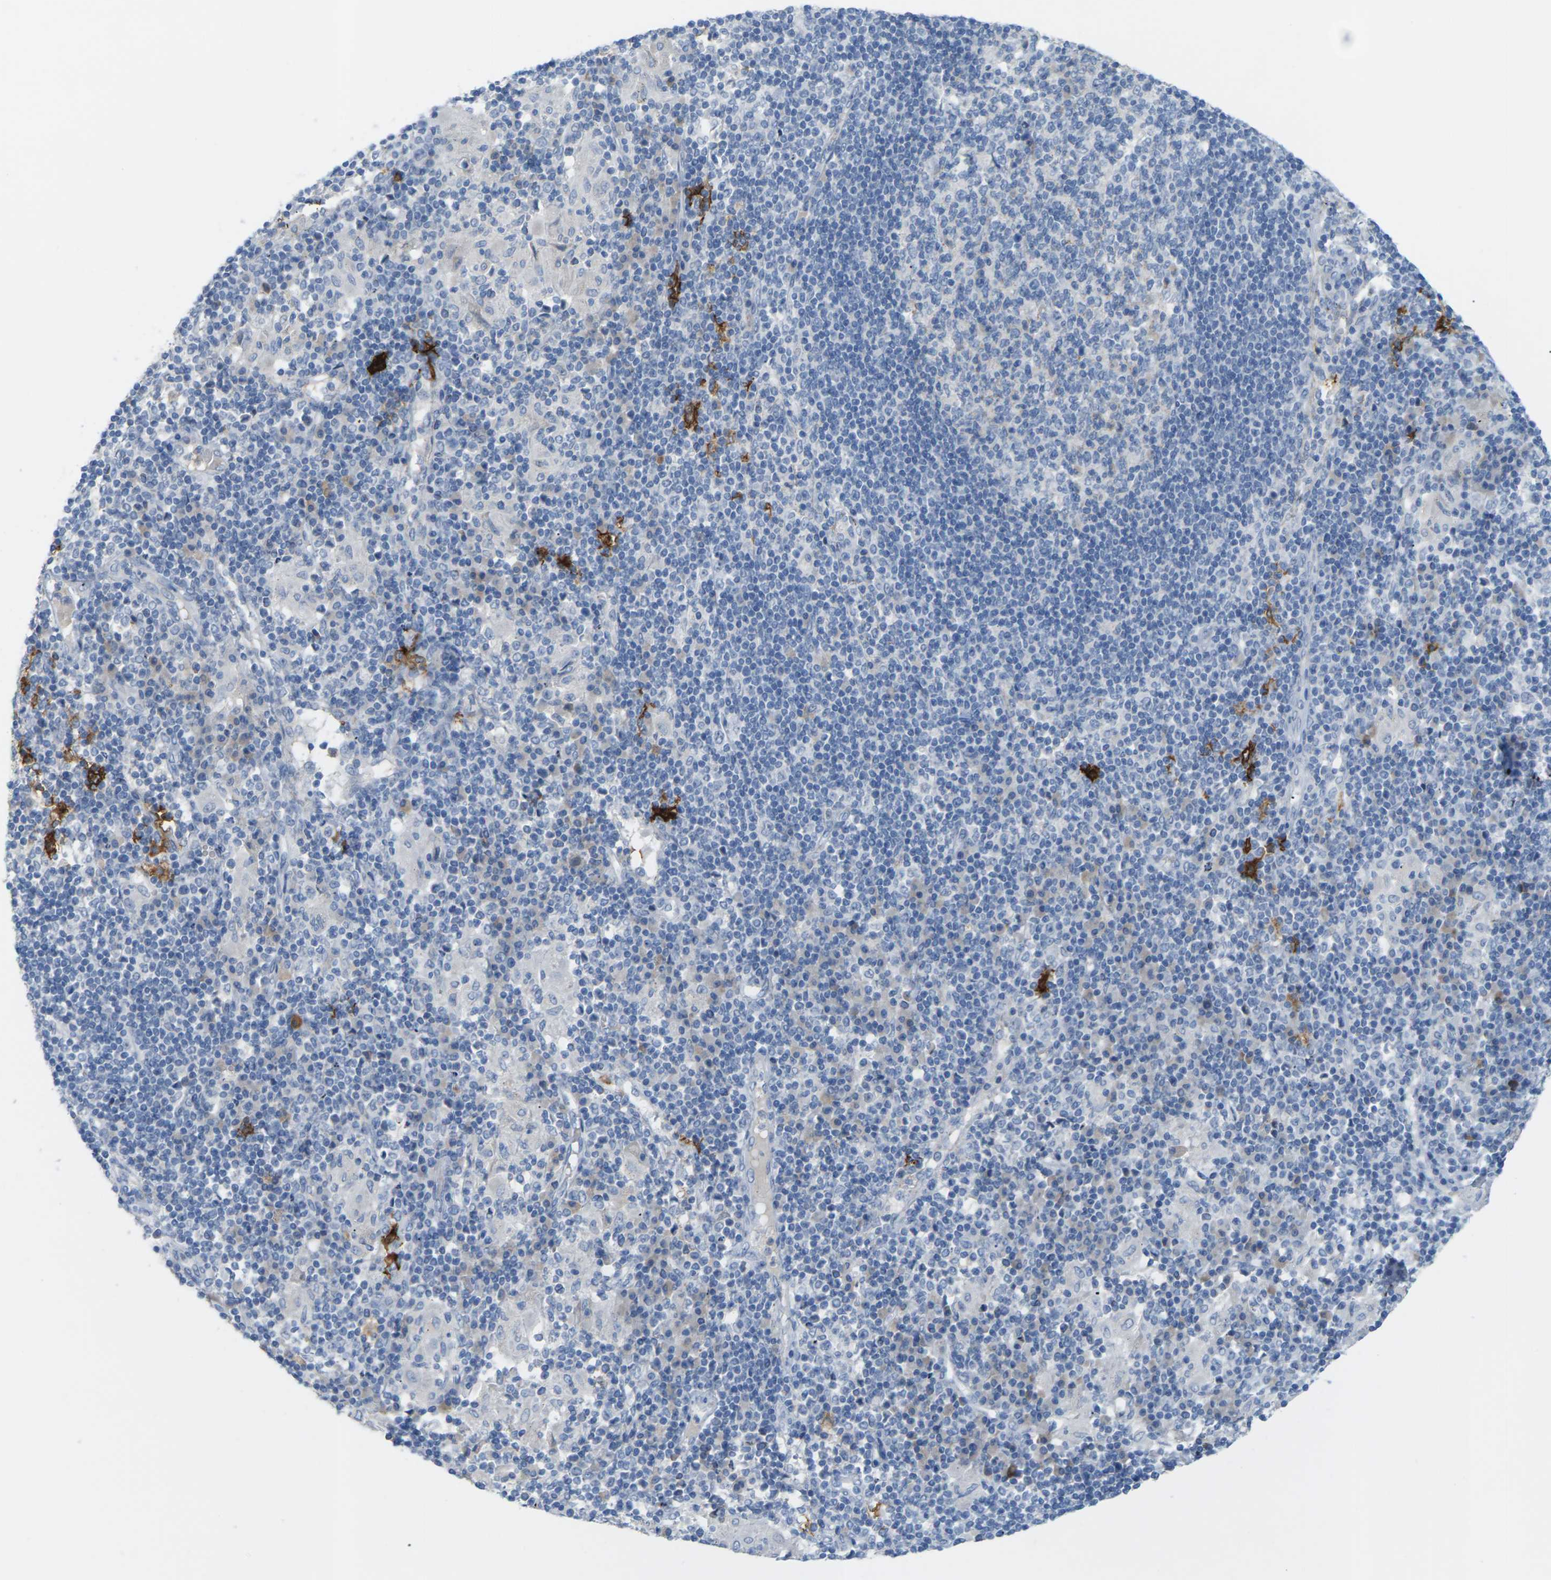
{"staining": {"intensity": "negative", "quantity": "none", "location": "none"}, "tissue": "adipose tissue", "cell_type": "Adipocytes", "image_type": "normal", "snomed": [{"axis": "morphology", "description": "Normal tissue, NOS"}, {"axis": "morphology", "description": "Adenocarcinoma, NOS"}, {"axis": "topography", "description": "Esophagus"}], "caption": "IHC of normal human adipose tissue exhibits no positivity in adipocytes.", "gene": "CLDN3", "patient": {"sex": "male", "age": 62}}